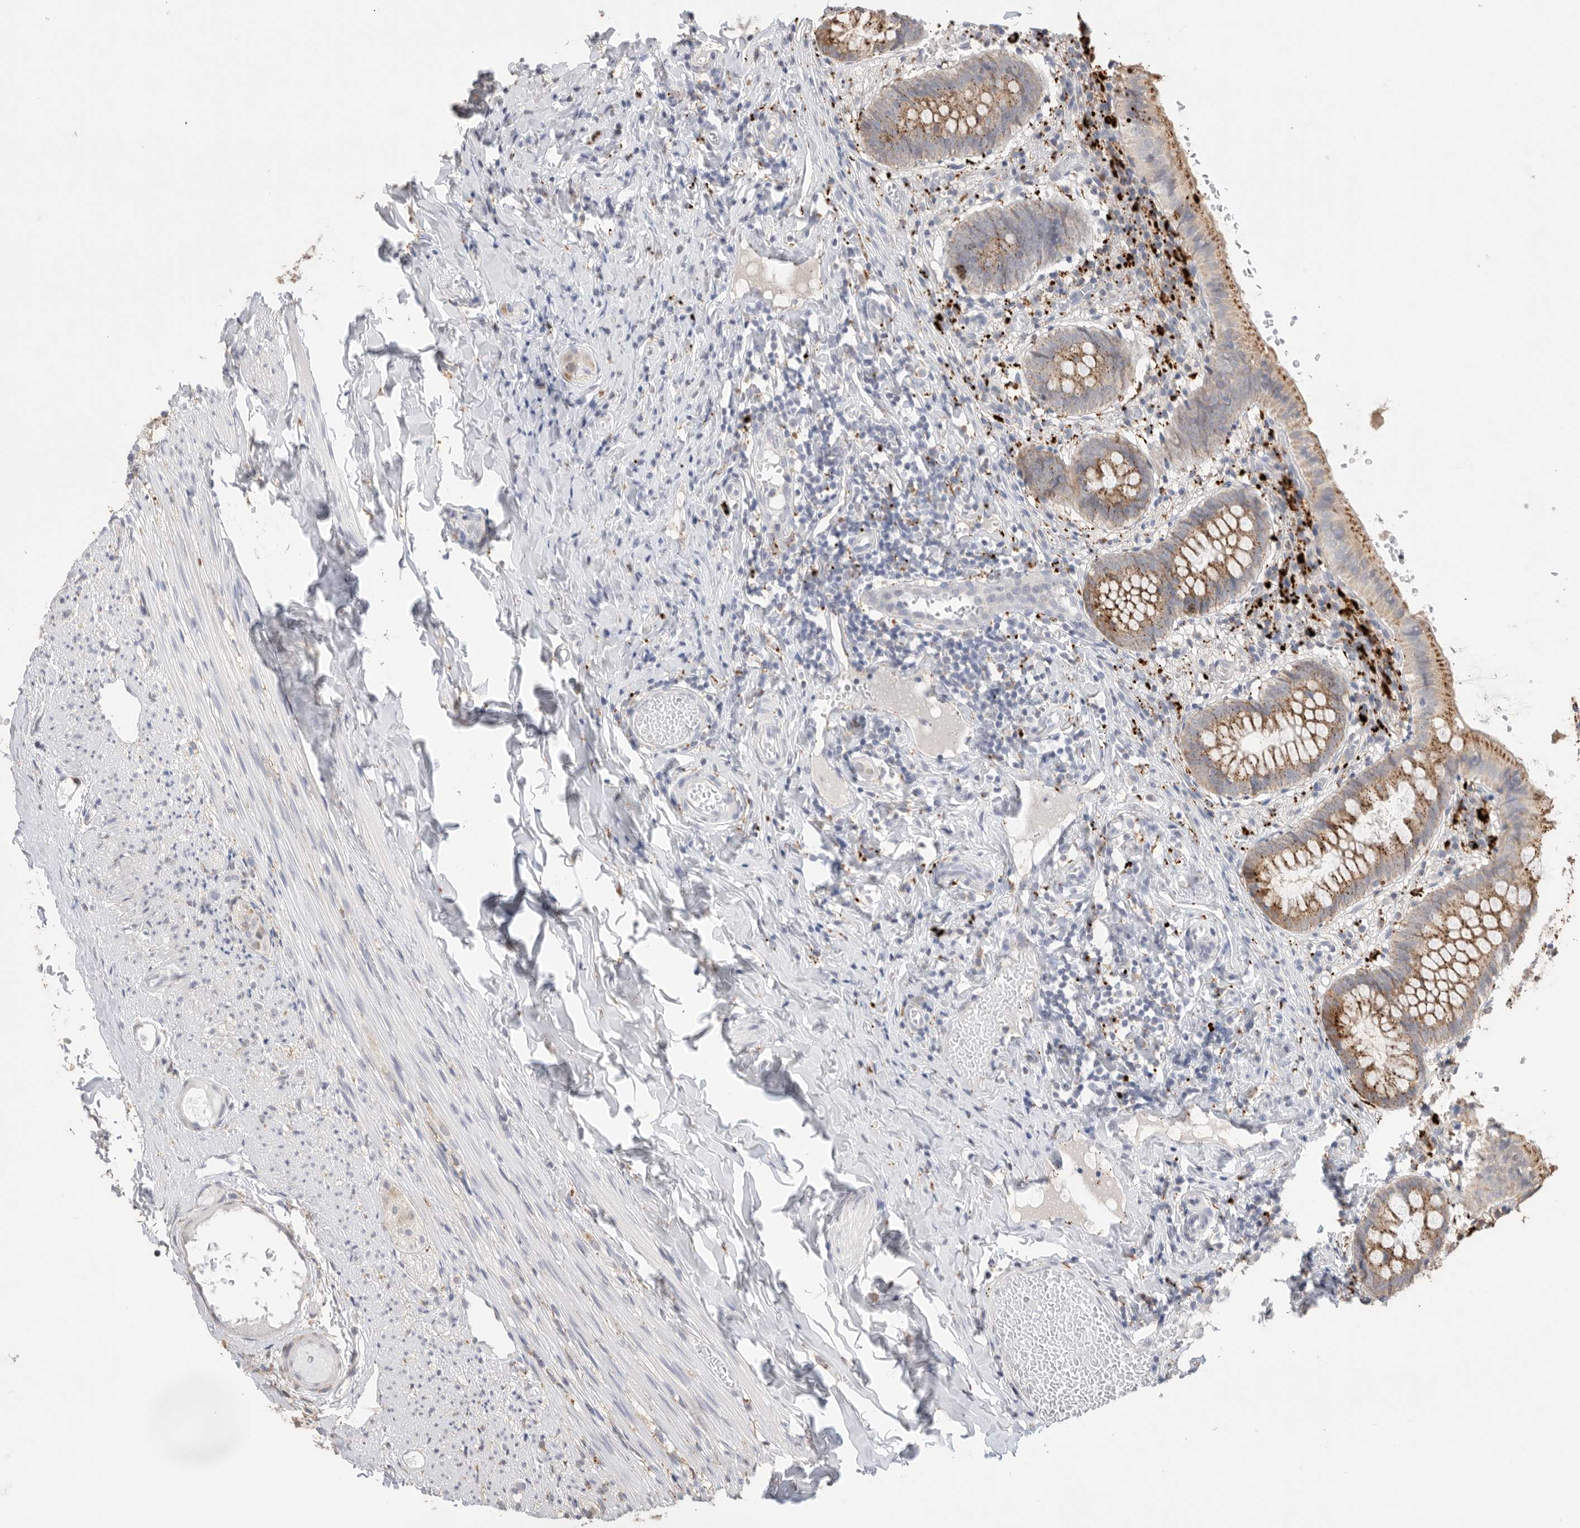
{"staining": {"intensity": "moderate", "quantity": ">75%", "location": "cytoplasmic/membranous"}, "tissue": "appendix", "cell_type": "Glandular cells", "image_type": "normal", "snomed": [{"axis": "morphology", "description": "Normal tissue, NOS"}, {"axis": "topography", "description": "Appendix"}], "caption": "Normal appendix displays moderate cytoplasmic/membranous staining in about >75% of glandular cells, visualized by immunohistochemistry.", "gene": "GGH", "patient": {"sex": "male", "age": 8}}